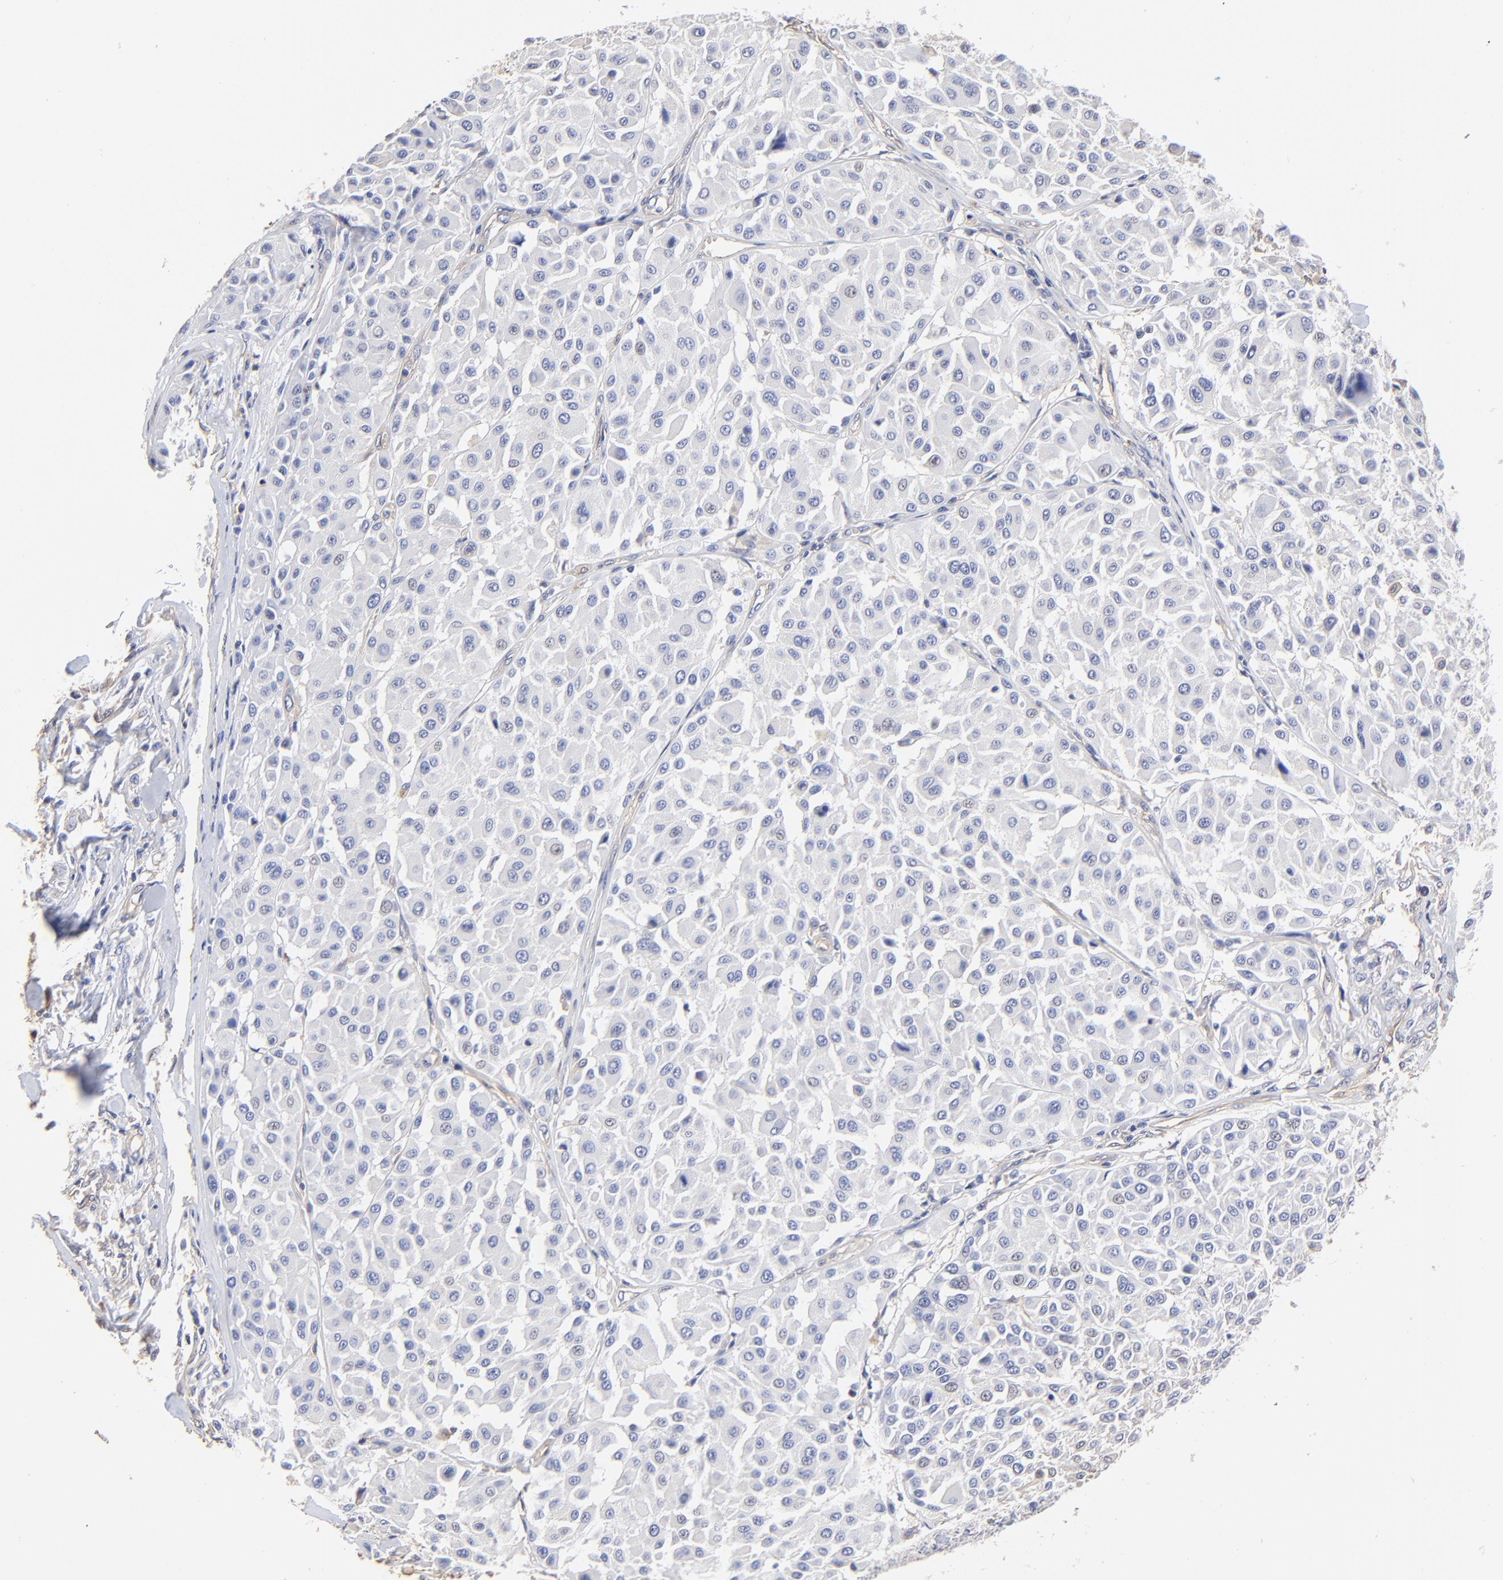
{"staining": {"intensity": "negative", "quantity": "none", "location": "none"}, "tissue": "melanoma", "cell_type": "Tumor cells", "image_type": "cancer", "snomed": [{"axis": "morphology", "description": "Malignant melanoma, Metastatic site"}, {"axis": "topography", "description": "Soft tissue"}], "caption": "This image is of melanoma stained with immunohistochemistry (IHC) to label a protein in brown with the nuclei are counter-stained blue. There is no positivity in tumor cells.", "gene": "TAGLN2", "patient": {"sex": "male", "age": 41}}